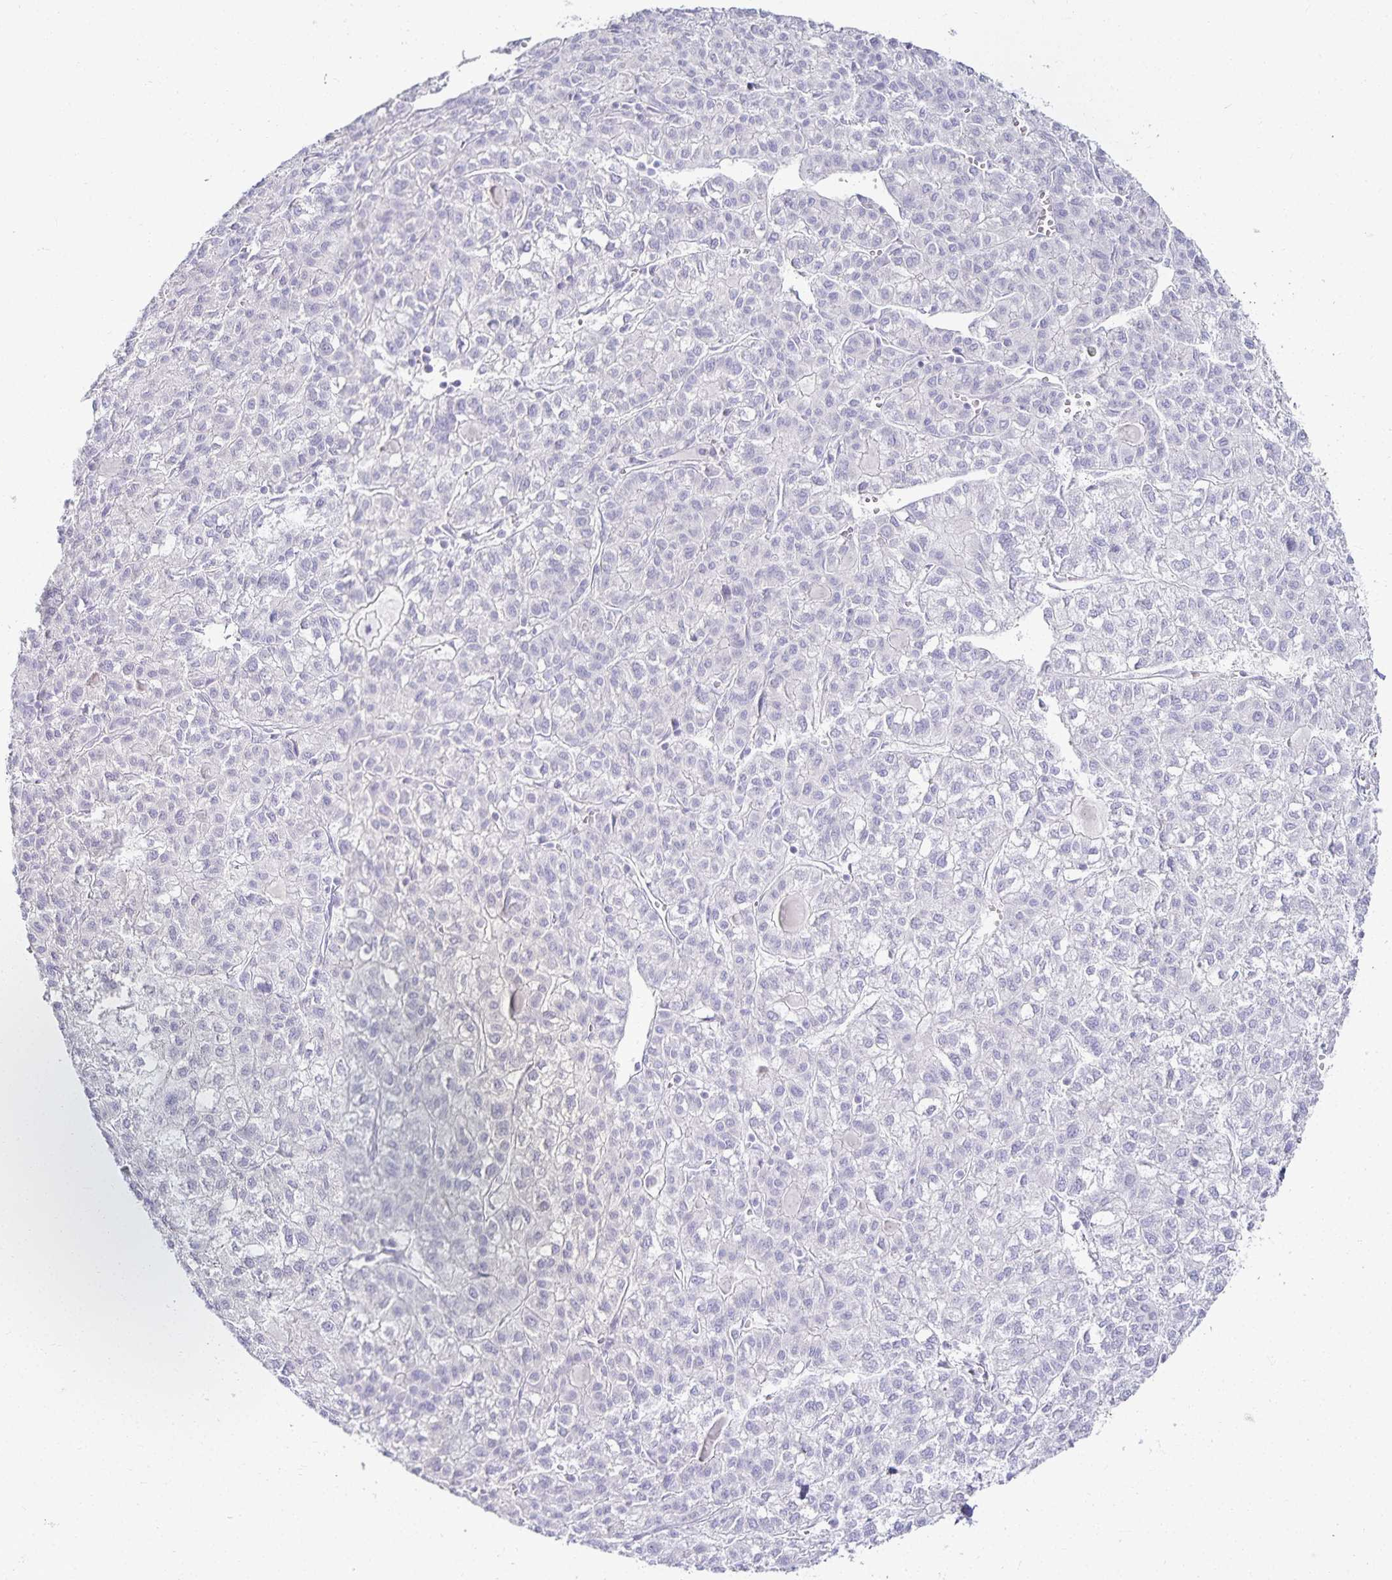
{"staining": {"intensity": "negative", "quantity": "none", "location": "none"}, "tissue": "liver cancer", "cell_type": "Tumor cells", "image_type": "cancer", "snomed": [{"axis": "morphology", "description": "Carcinoma, Hepatocellular, NOS"}, {"axis": "topography", "description": "Liver"}], "caption": "DAB (3,3'-diaminobenzidine) immunohistochemical staining of liver cancer demonstrates no significant expression in tumor cells.", "gene": "GP2", "patient": {"sex": "female", "age": 43}}